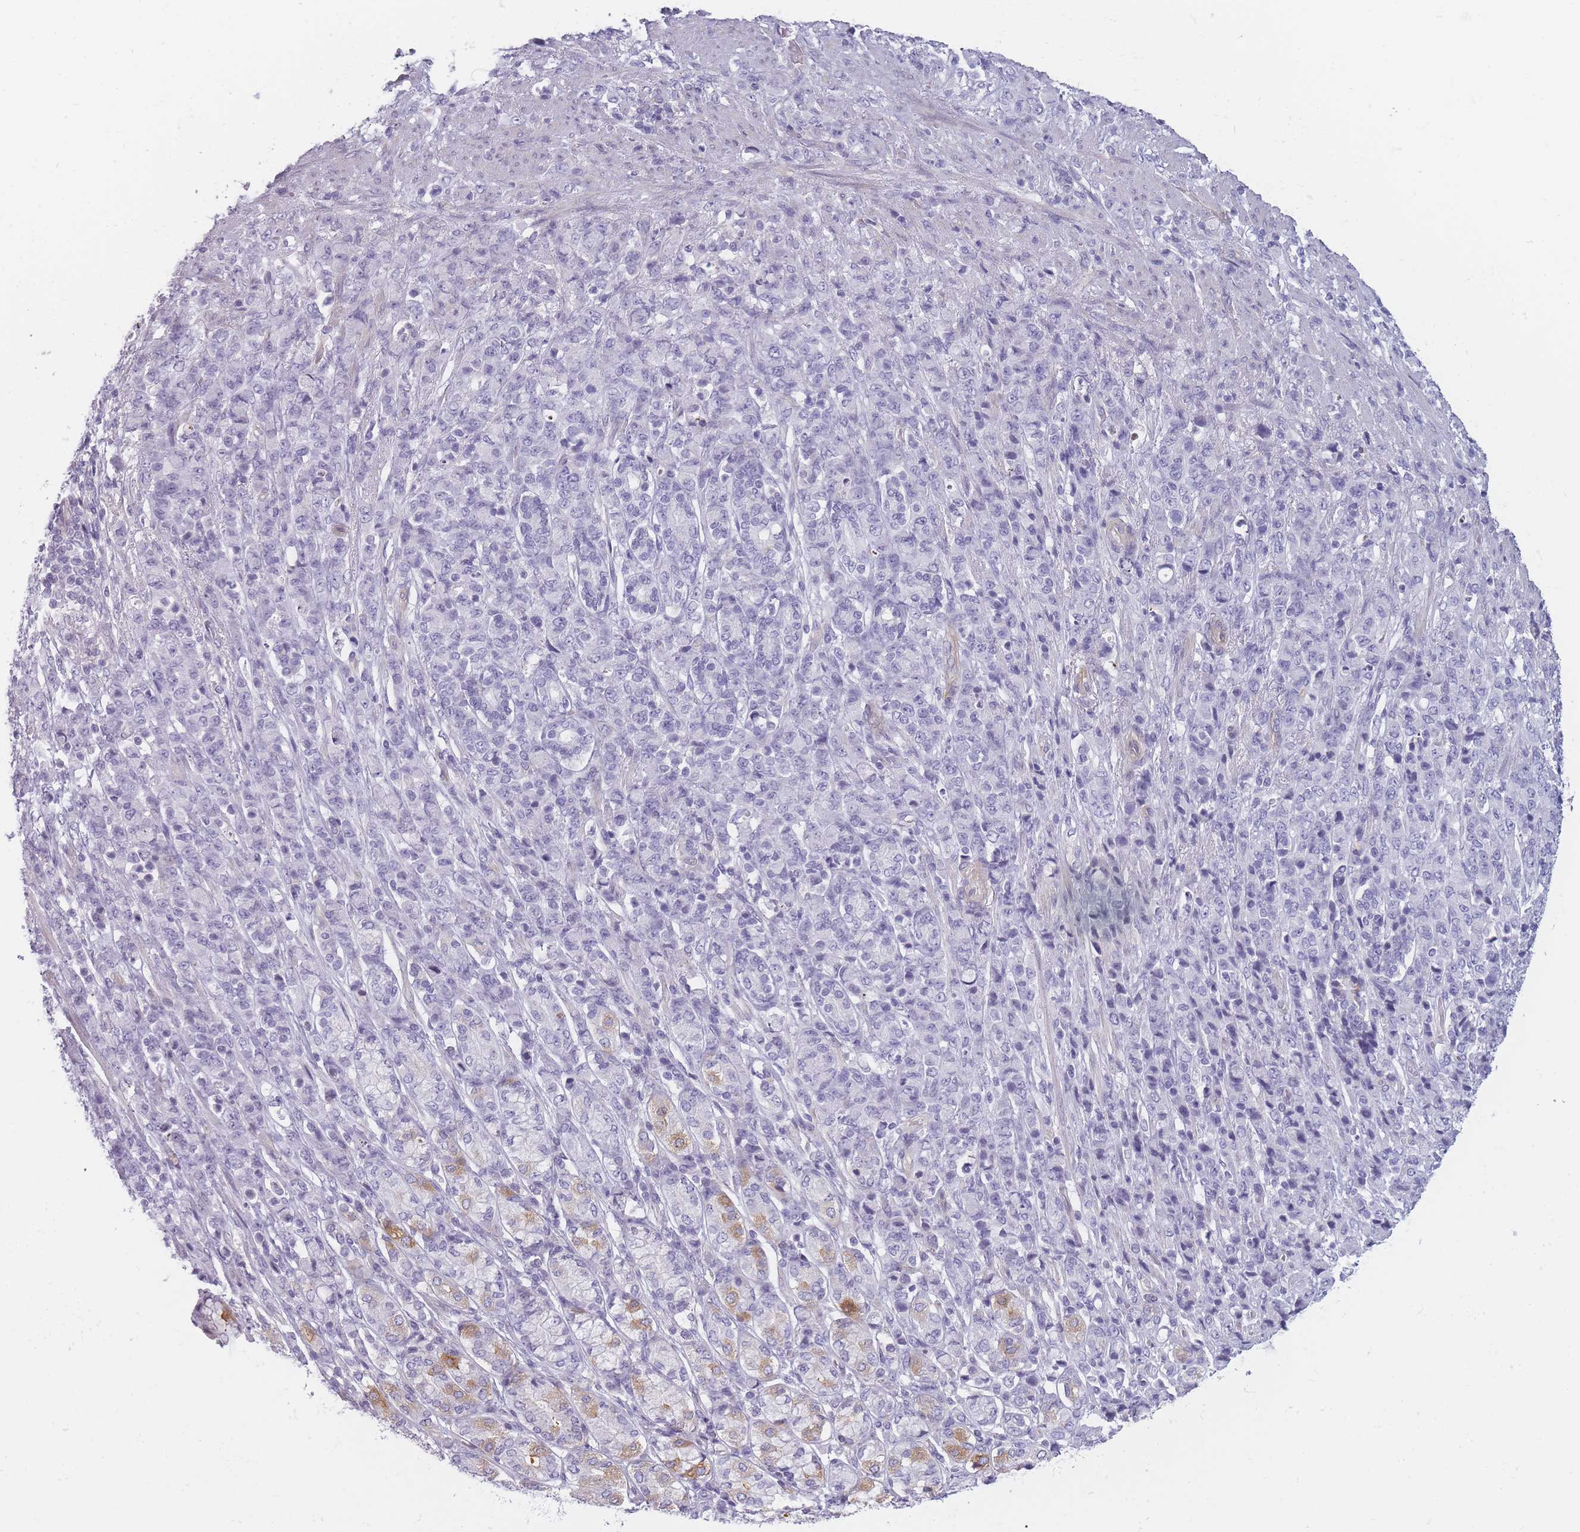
{"staining": {"intensity": "negative", "quantity": "none", "location": "none"}, "tissue": "stomach cancer", "cell_type": "Tumor cells", "image_type": "cancer", "snomed": [{"axis": "morphology", "description": "Adenocarcinoma, NOS"}, {"axis": "topography", "description": "Stomach"}], "caption": "The immunohistochemistry (IHC) photomicrograph has no significant expression in tumor cells of stomach cancer tissue. (Immunohistochemistry, brightfield microscopy, high magnification).", "gene": "GGT1", "patient": {"sex": "female", "age": 79}}